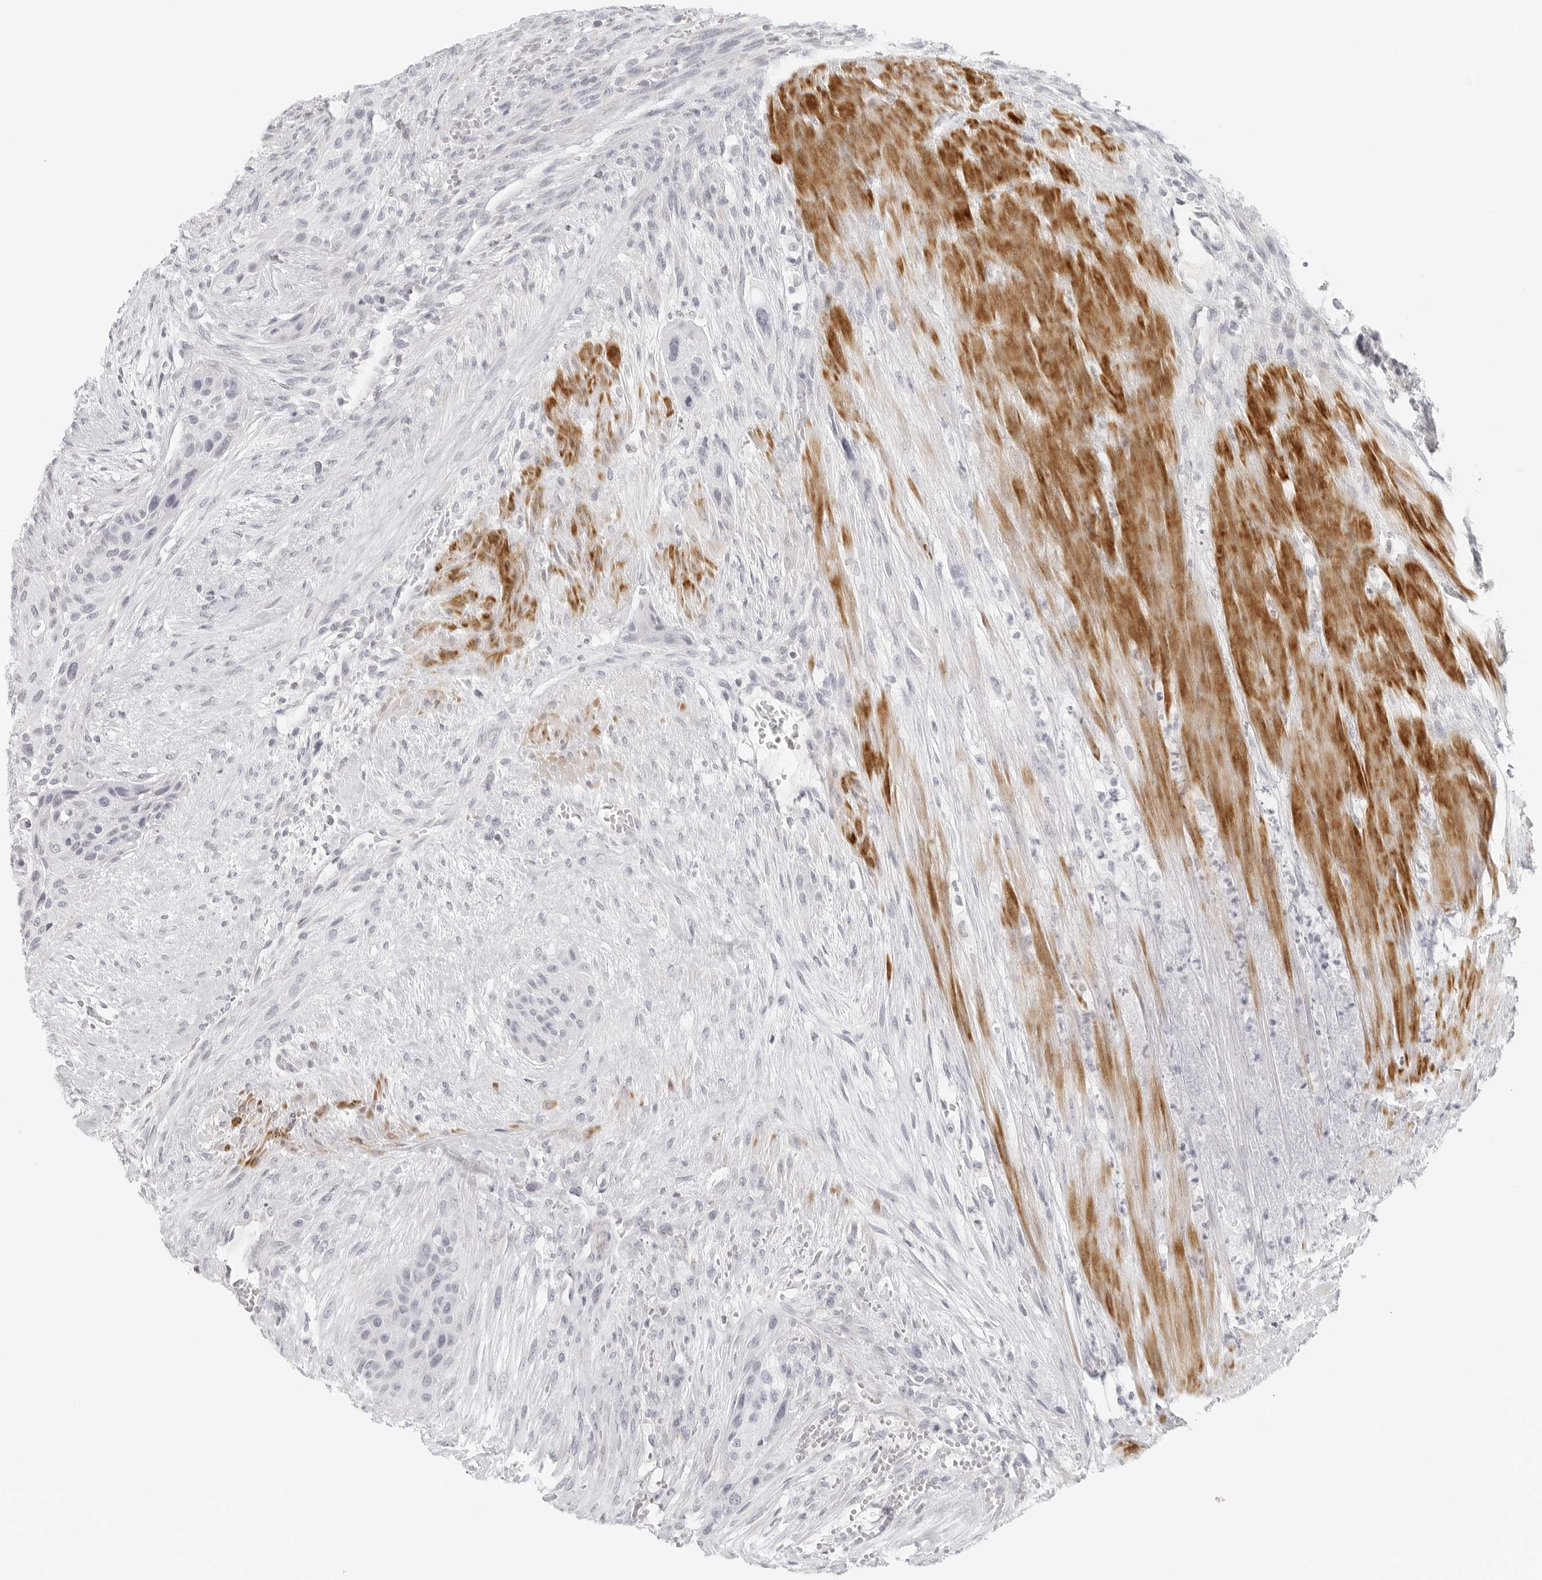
{"staining": {"intensity": "negative", "quantity": "none", "location": "none"}, "tissue": "urothelial cancer", "cell_type": "Tumor cells", "image_type": "cancer", "snomed": [{"axis": "morphology", "description": "Urothelial carcinoma, High grade"}, {"axis": "topography", "description": "Urinary bladder"}], "caption": "The histopathology image reveals no significant staining in tumor cells of high-grade urothelial carcinoma.", "gene": "RPS6KC1", "patient": {"sex": "male", "age": 35}}